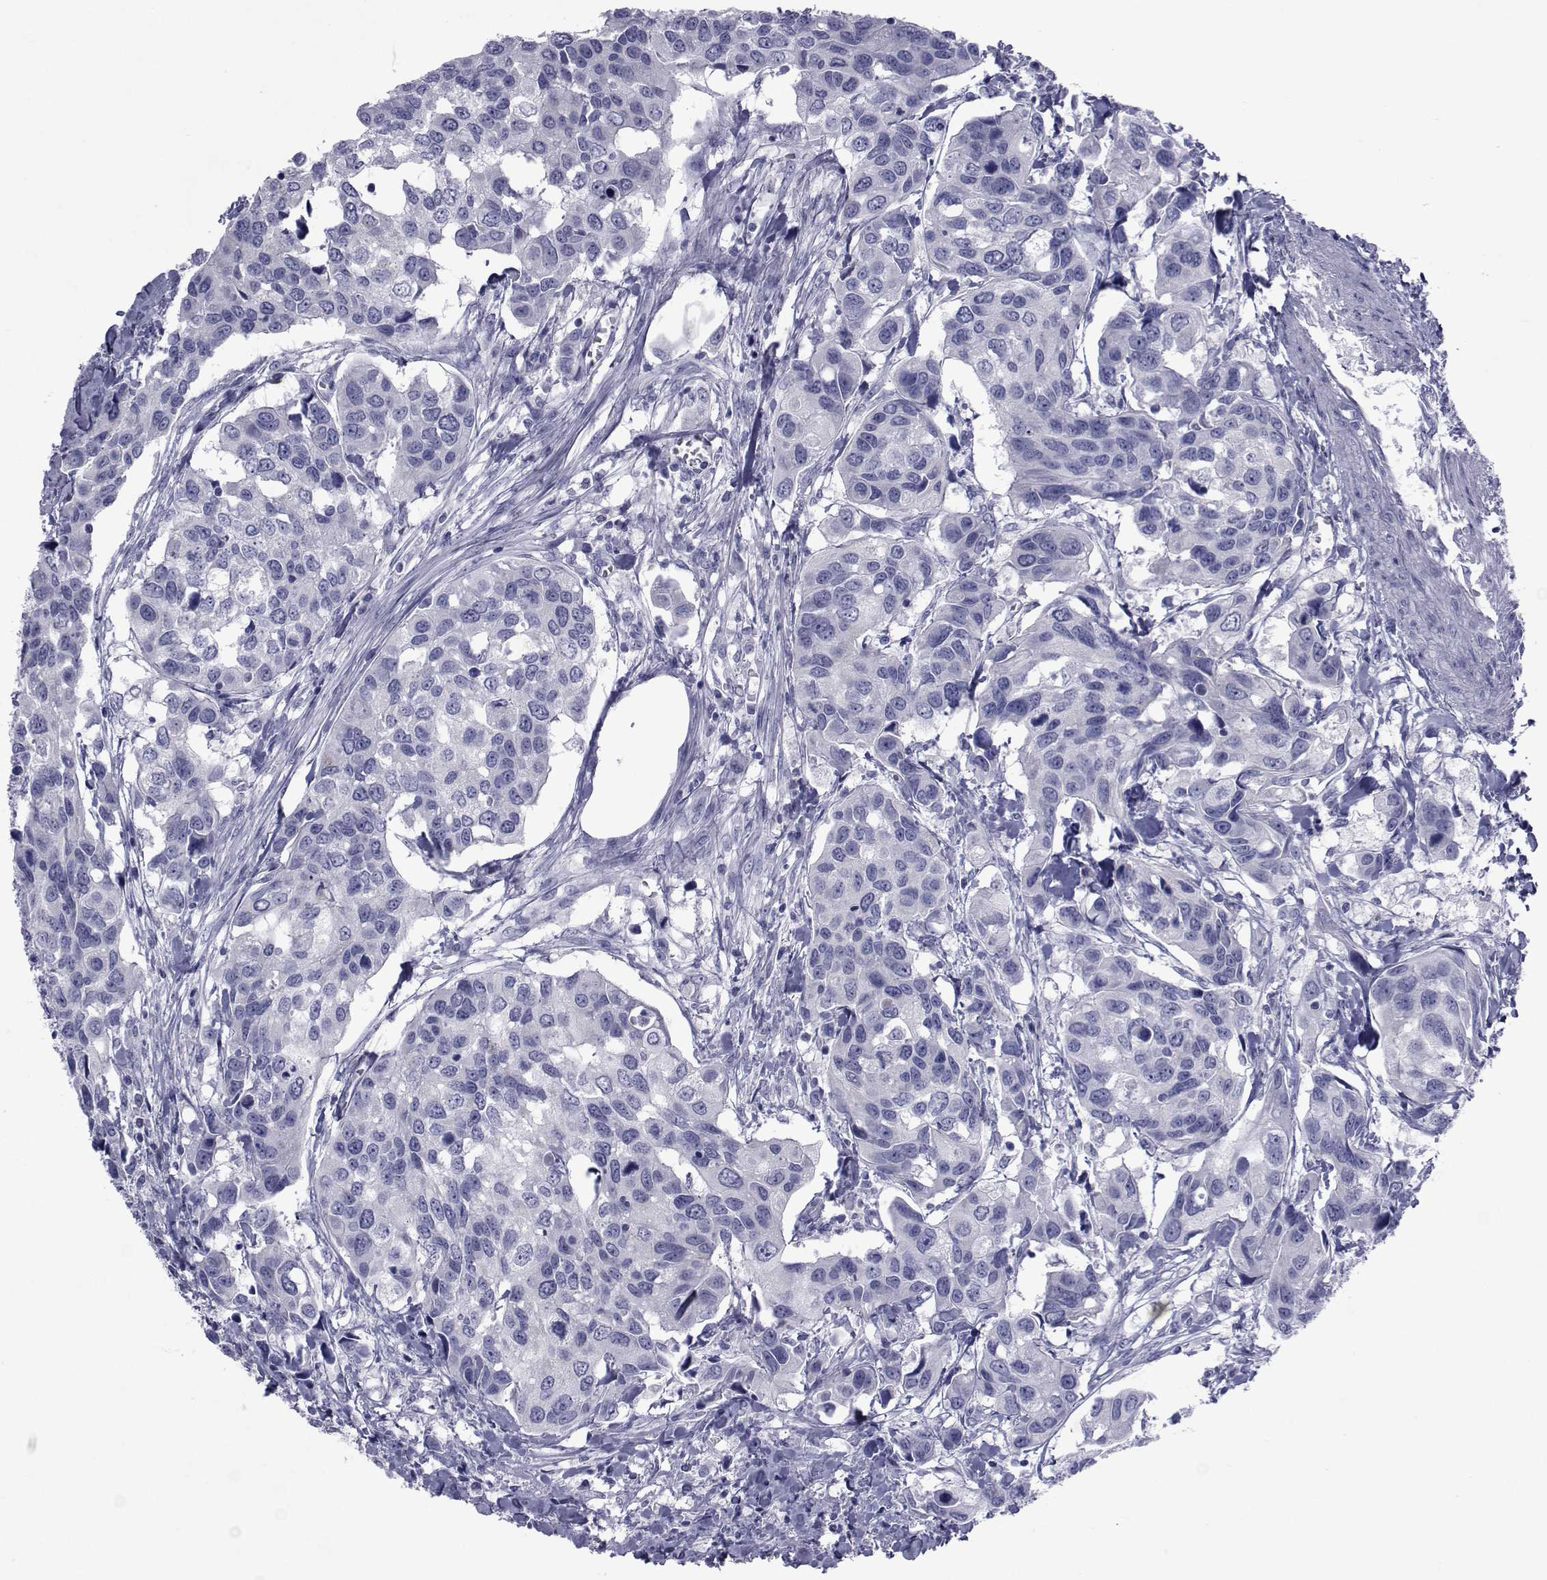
{"staining": {"intensity": "negative", "quantity": "none", "location": "none"}, "tissue": "urothelial cancer", "cell_type": "Tumor cells", "image_type": "cancer", "snomed": [{"axis": "morphology", "description": "Urothelial carcinoma, High grade"}, {"axis": "topography", "description": "Urinary bladder"}], "caption": "Photomicrograph shows no protein staining in tumor cells of high-grade urothelial carcinoma tissue.", "gene": "GKAP1", "patient": {"sex": "male", "age": 60}}